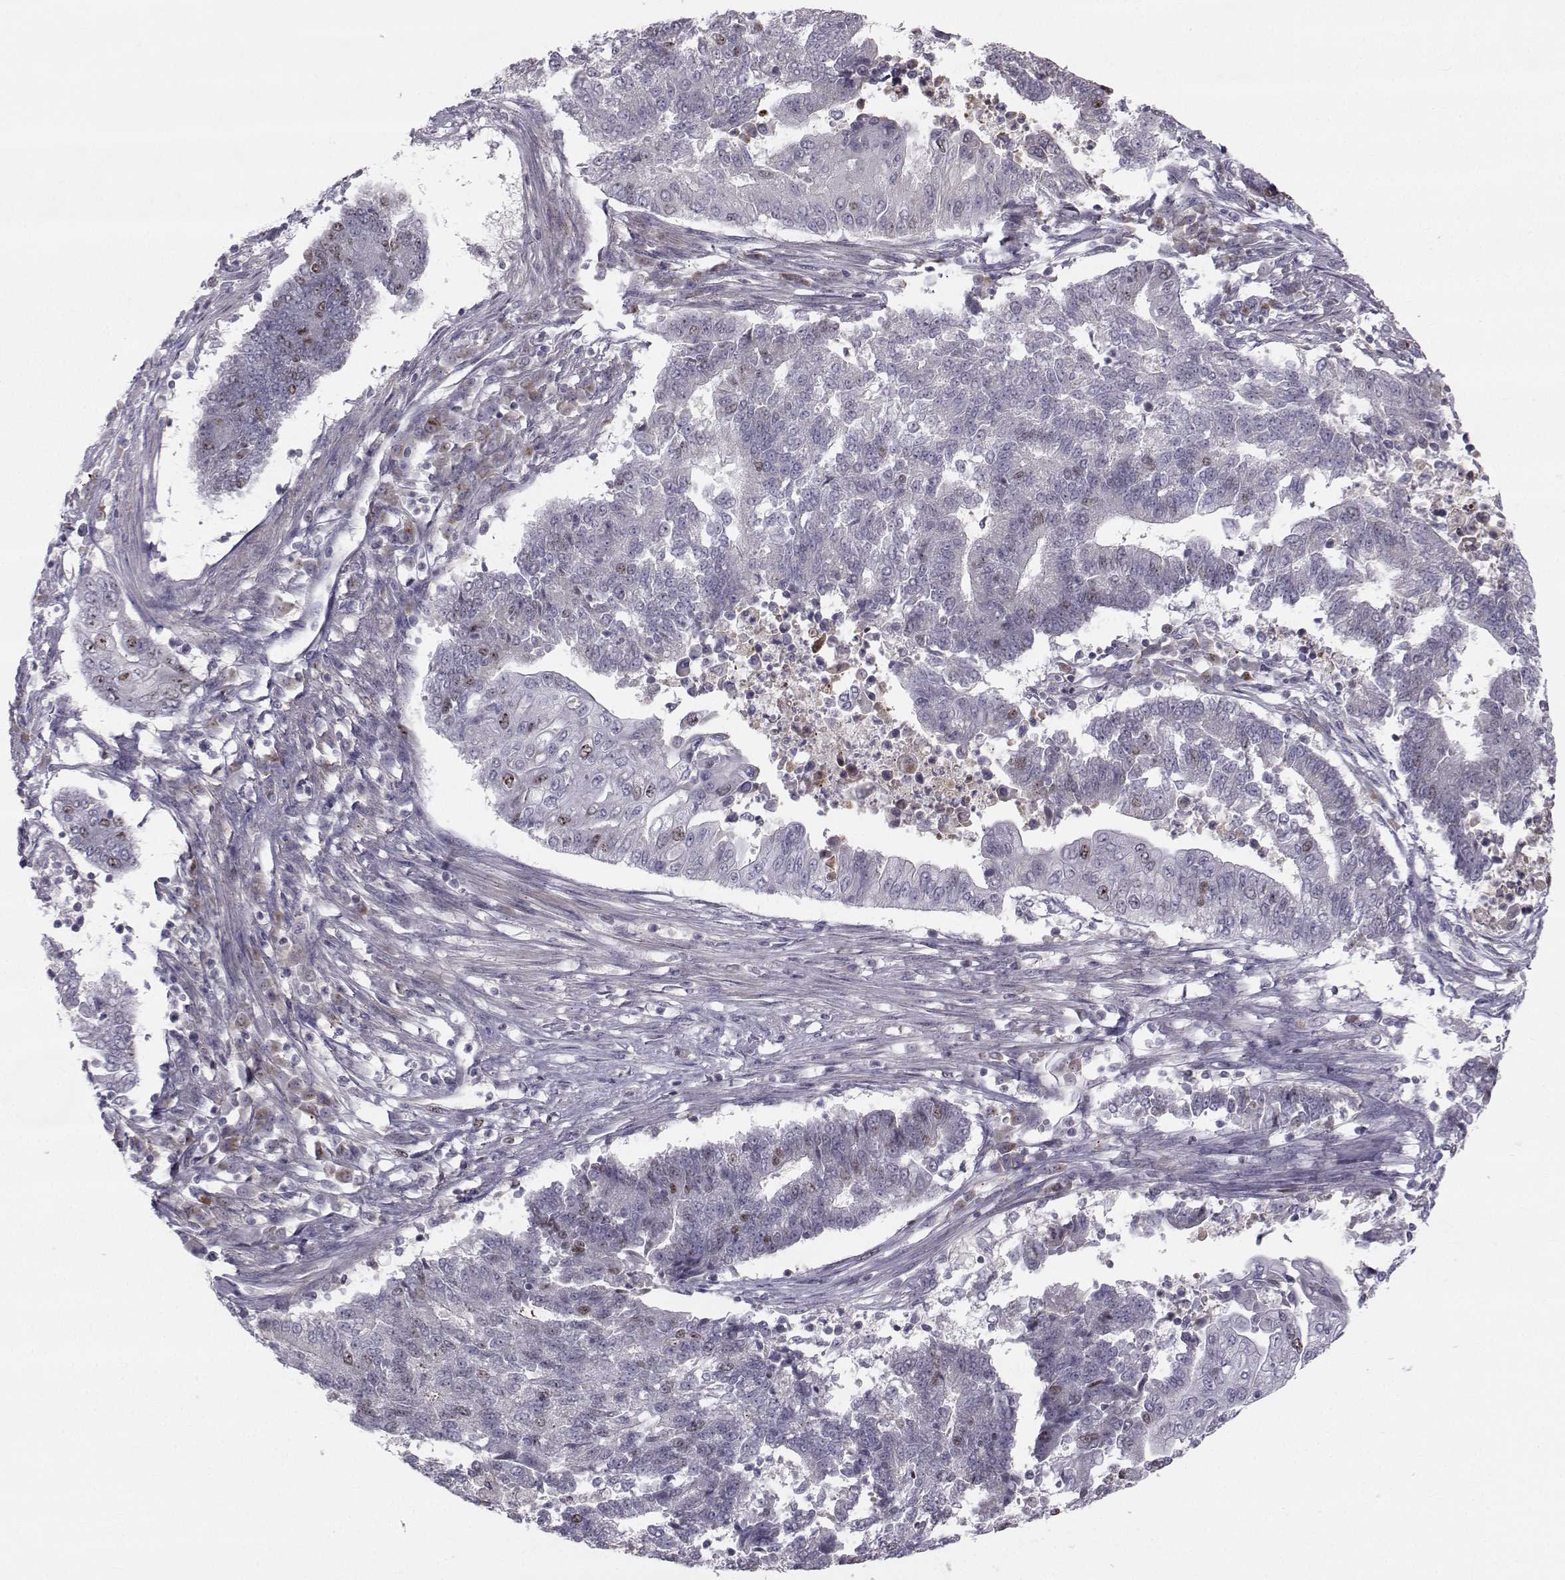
{"staining": {"intensity": "weak", "quantity": "<25%", "location": "nuclear"}, "tissue": "endometrial cancer", "cell_type": "Tumor cells", "image_type": "cancer", "snomed": [{"axis": "morphology", "description": "Adenocarcinoma, NOS"}, {"axis": "topography", "description": "Uterus"}, {"axis": "topography", "description": "Endometrium"}], "caption": "Endometrial cancer (adenocarcinoma) was stained to show a protein in brown. There is no significant expression in tumor cells. The staining is performed using DAB brown chromogen with nuclei counter-stained in using hematoxylin.", "gene": "LRP8", "patient": {"sex": "female", "age": 54}}